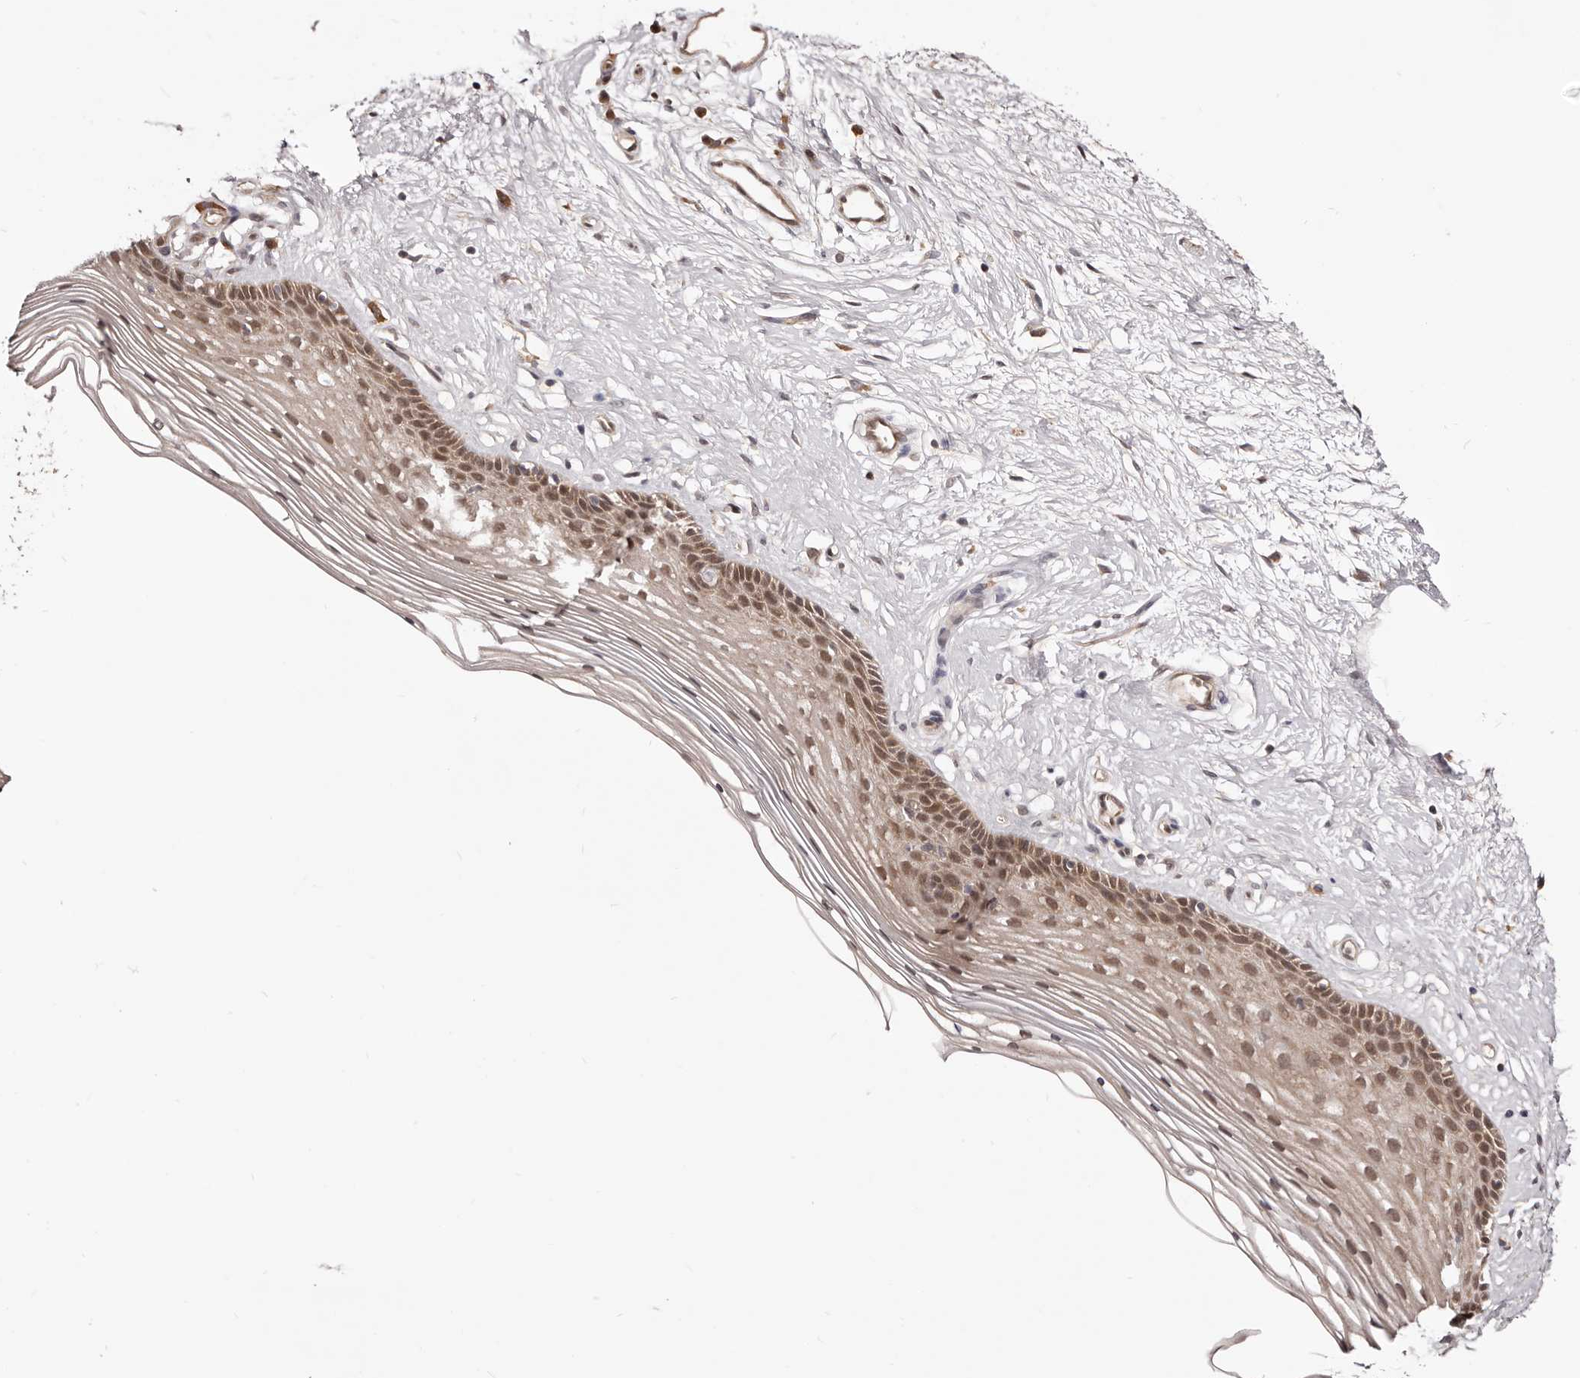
{"staining": {"intensity": "moderate", "quantity": ">75%", "location": "cytoplasmic/membranous"}, "tissue": "vagina", "cell_type": "Squamous epithelial cells", "image_type": "normal", "snomed": [{"axis": "morphology", "description": "Normal tissue, NOS"}, {"axis": "topography", "description": "Vagina"}], "caption": "IHC photomicrograph of benign vagina stained for a protein (brown), which shows medium levels of moderate cytoplasmic/membranous staining in approximately >75% of squamous epithelial cells.", "gene": "MDP1", "patient": {"sex": "female", "age": 46}}